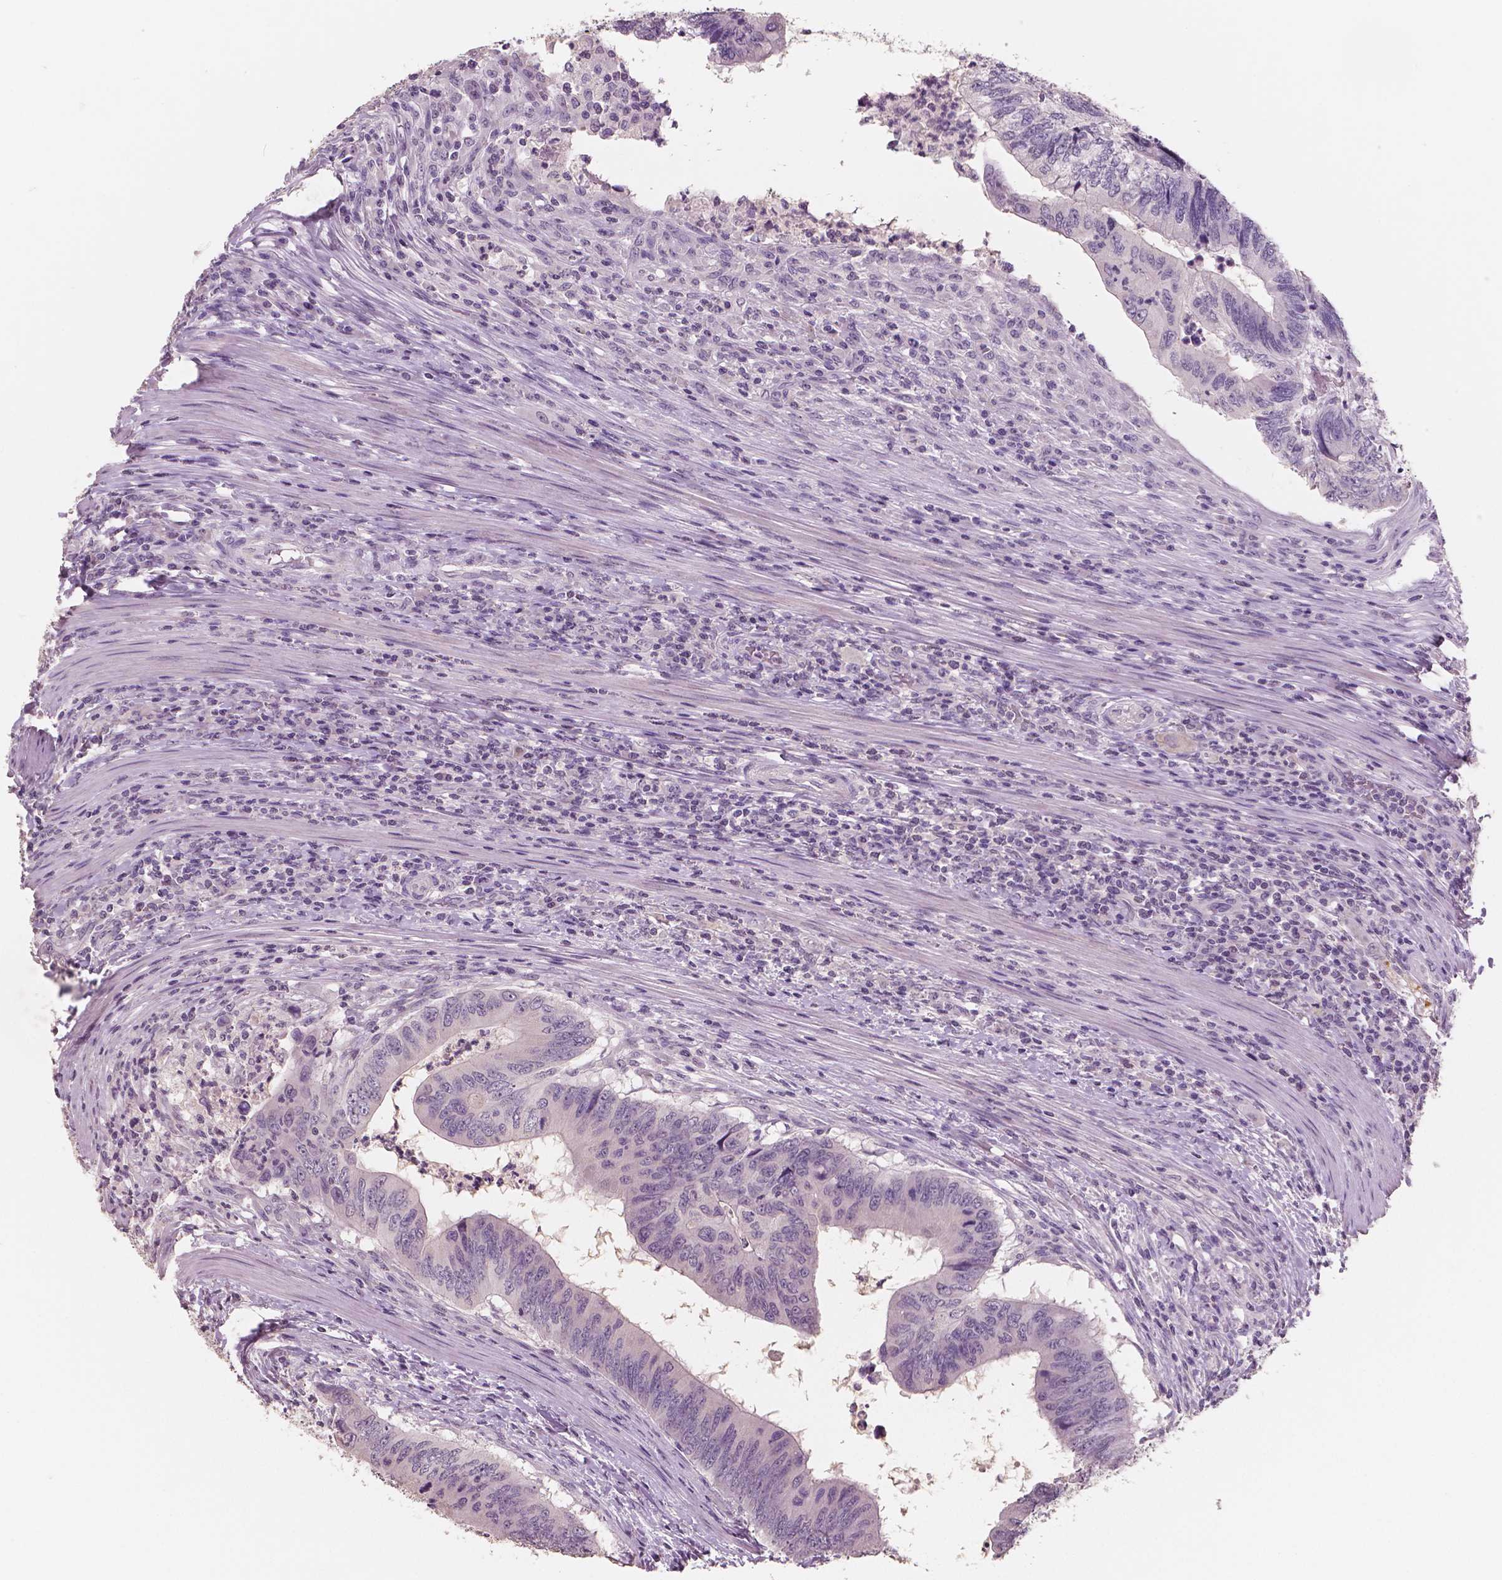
{"staining": {"intensity": "negative", "quantity": "none", "location": "none"}, "tissue": "colorectal cancer", "cell_type": "Tumor cells", "image_type": "cancer", "snomed": [{"axis": "morphology", "description": "Adenocarcinoma, NOS"}, {"axis": "topography", "description": "Colon"}], "caption": "Immunohistochemistry photomicrograph of neoplastic tissue: human adenocarcinoma (colorectal) stained with DAB (3,3'-diaminobenzidine) demonstrates no significant protein positivity in tumor cells.", "gene": "NECAB1", "patient": {"sex": "male", "age": 53}}